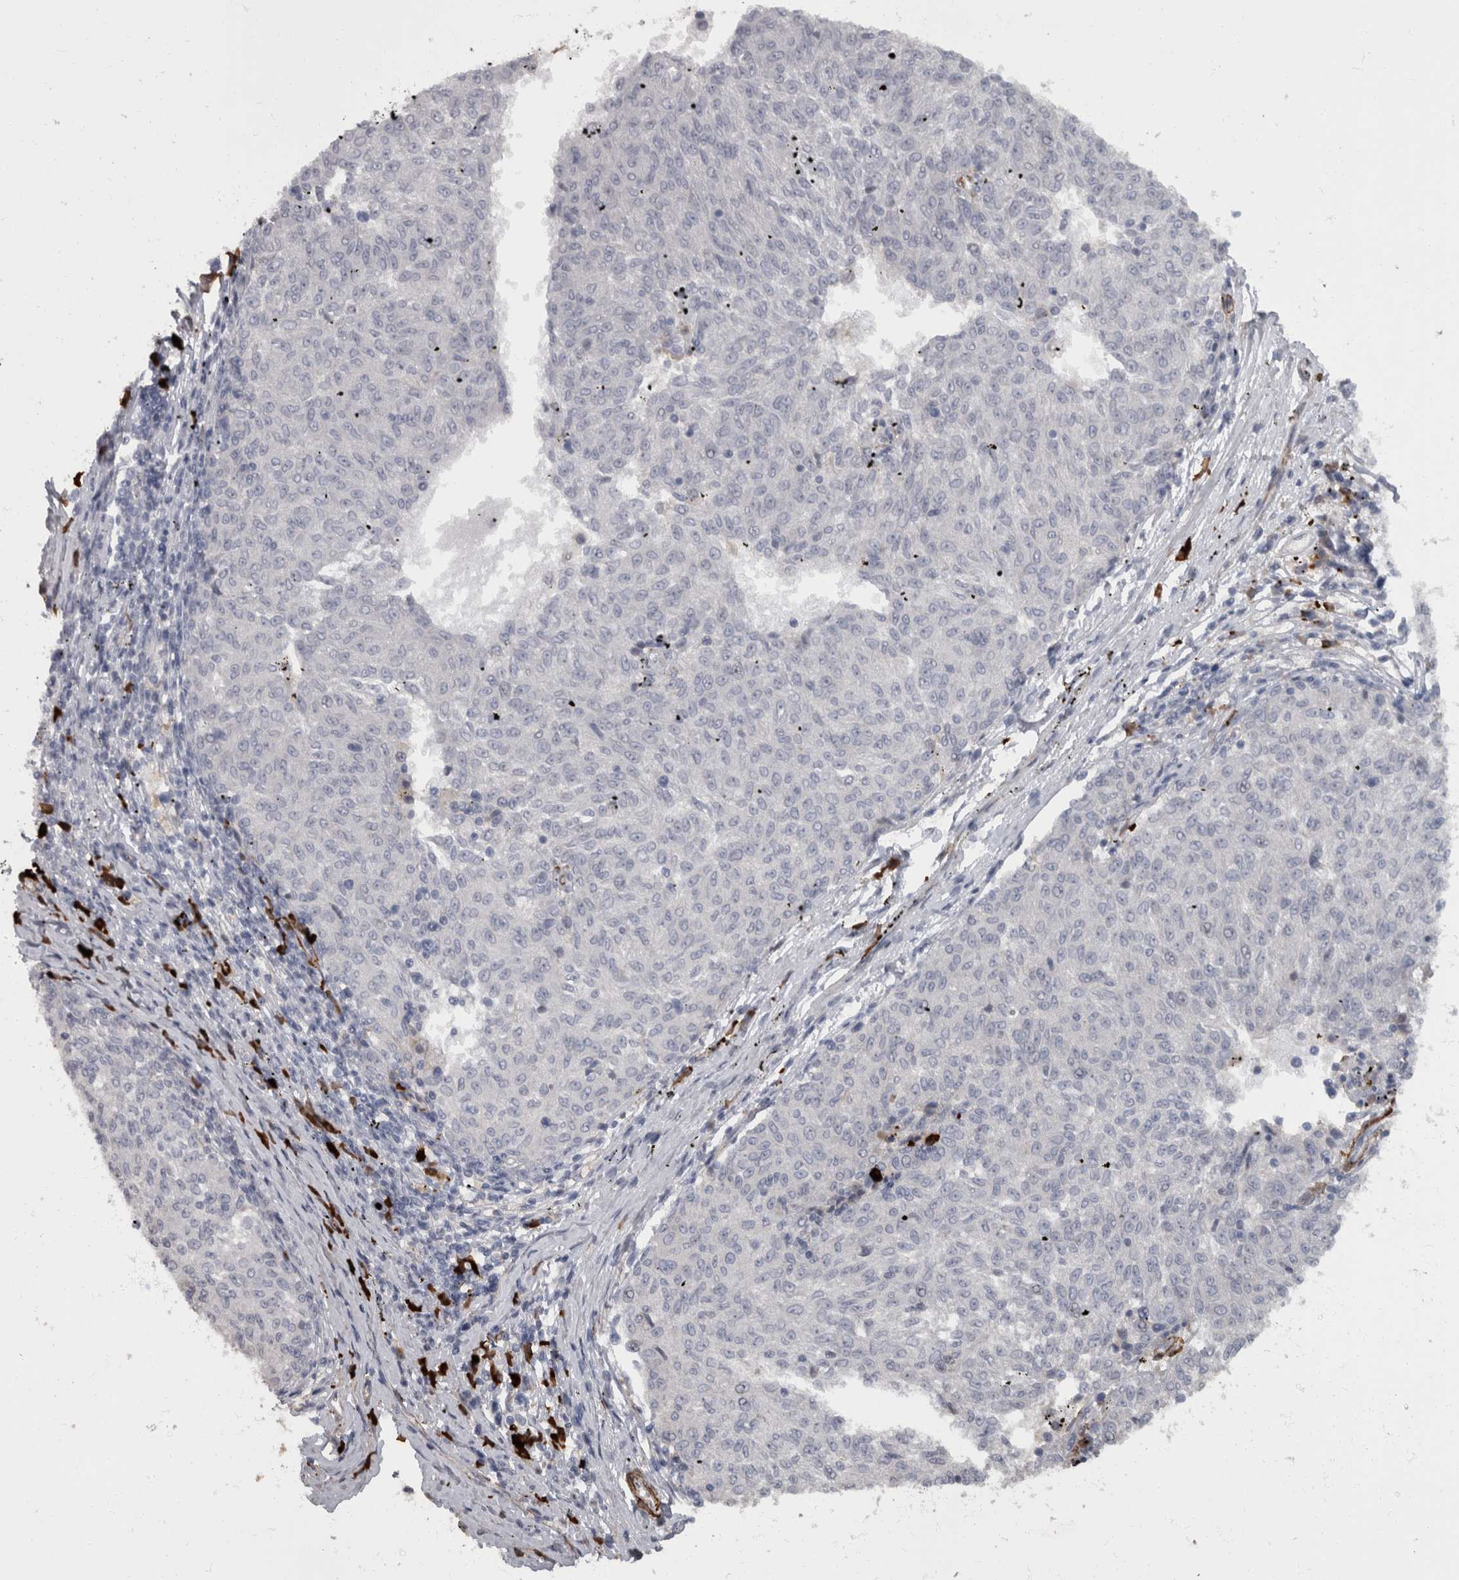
{"staining": {"intensity": "negative", "quantity": "none", "location": "none"}, "tissue": "melanoma", "cell_type": "Tumor cells", "image_type": "cancer", "snomed": [{"axis": "morphology", "description": "Malignant melanoma, NOS"}, {"axis": "topography", "description": "Skin"}], "caption": "A photomicrograph of human melanoma is negative for staining in tumor cells.", "gene": "MASTL", "patient": {"sex": "female", "age": 72}}